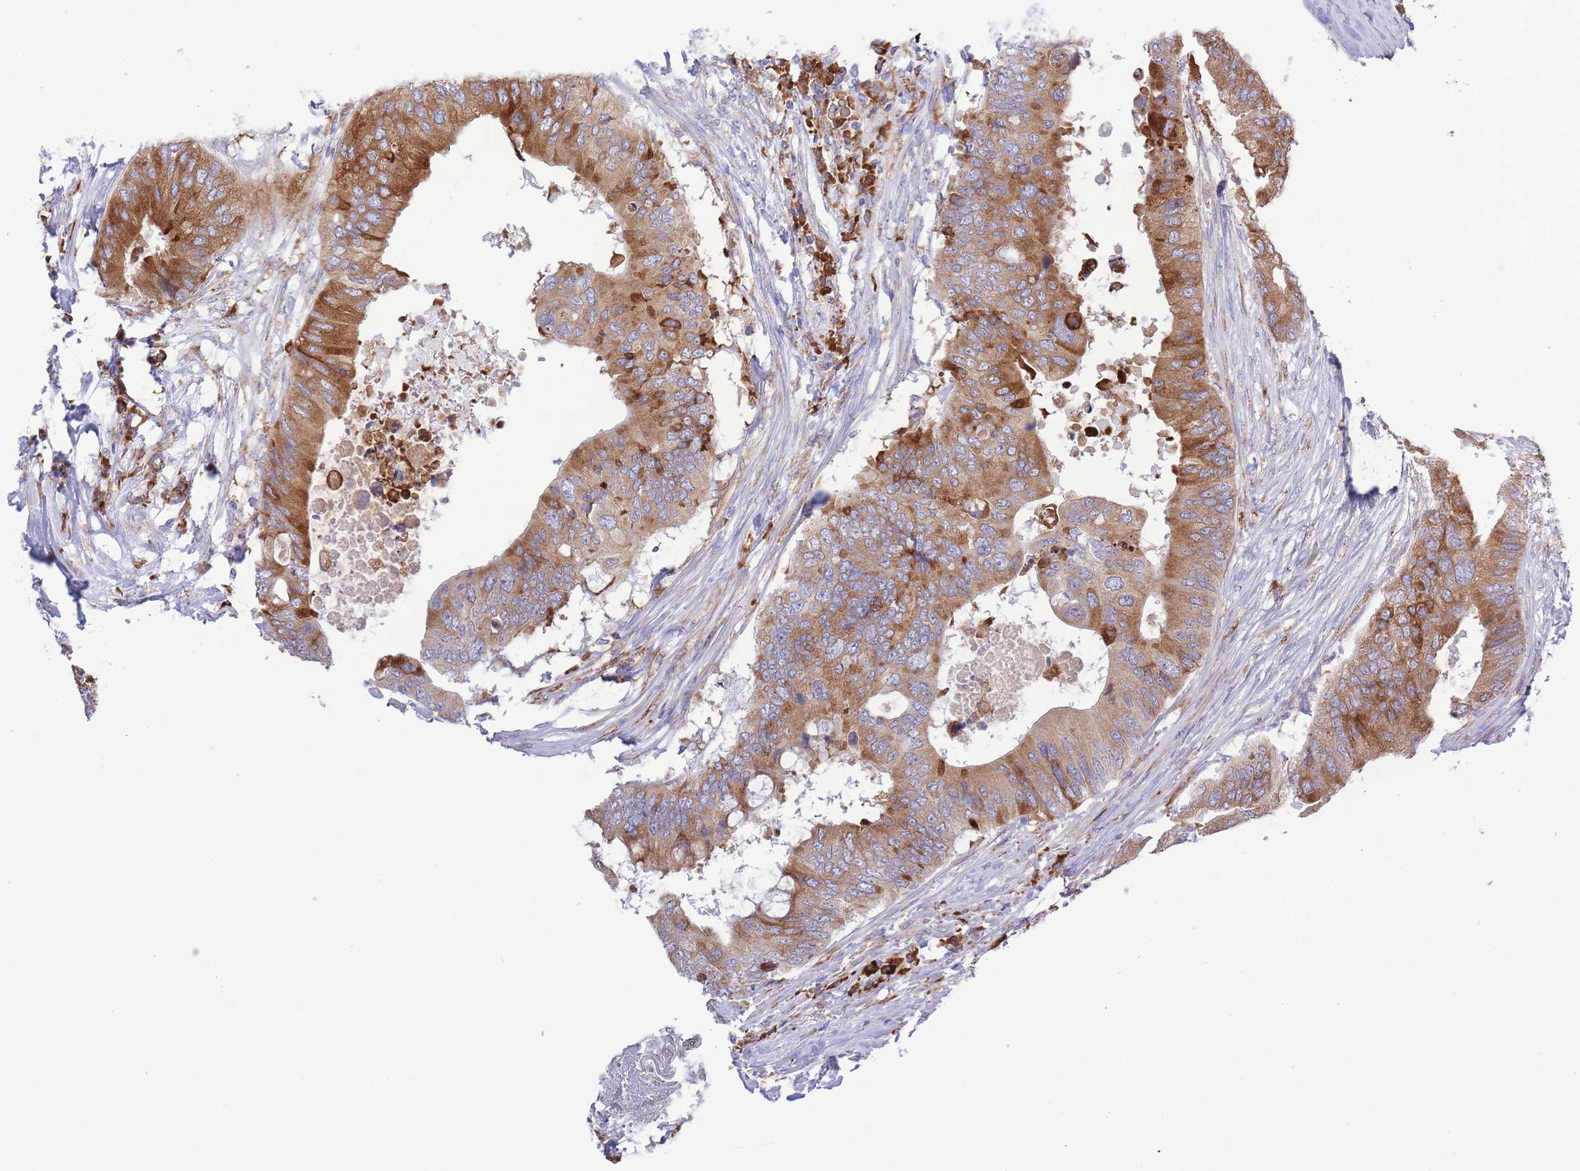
{"staining": {"intensity": "moderate", "quantity": ">75%", "location": "cytoplasmic/membranous"}, "tissue": "colorectal cancer", "cell_type": "Tumor cells", "image_type": "cancer", "snomed": [{"axis": "morphology", "description": "Adenocarcinoma, NOS"}, {"axis": "topography", "description": "Colon"}], "caption": "IHC histopathology image of neoplastic tissue: colorectal adenocarcinoma stained using IHC reveals medium levels of moderate protein expression localized specifically in the cytoplasmic/membranous of tumor cells, appearing as a cytoplasmic/membranous brown color.", "gene": "MYDGF", "patient": {"sex": "male", "age": 71}}